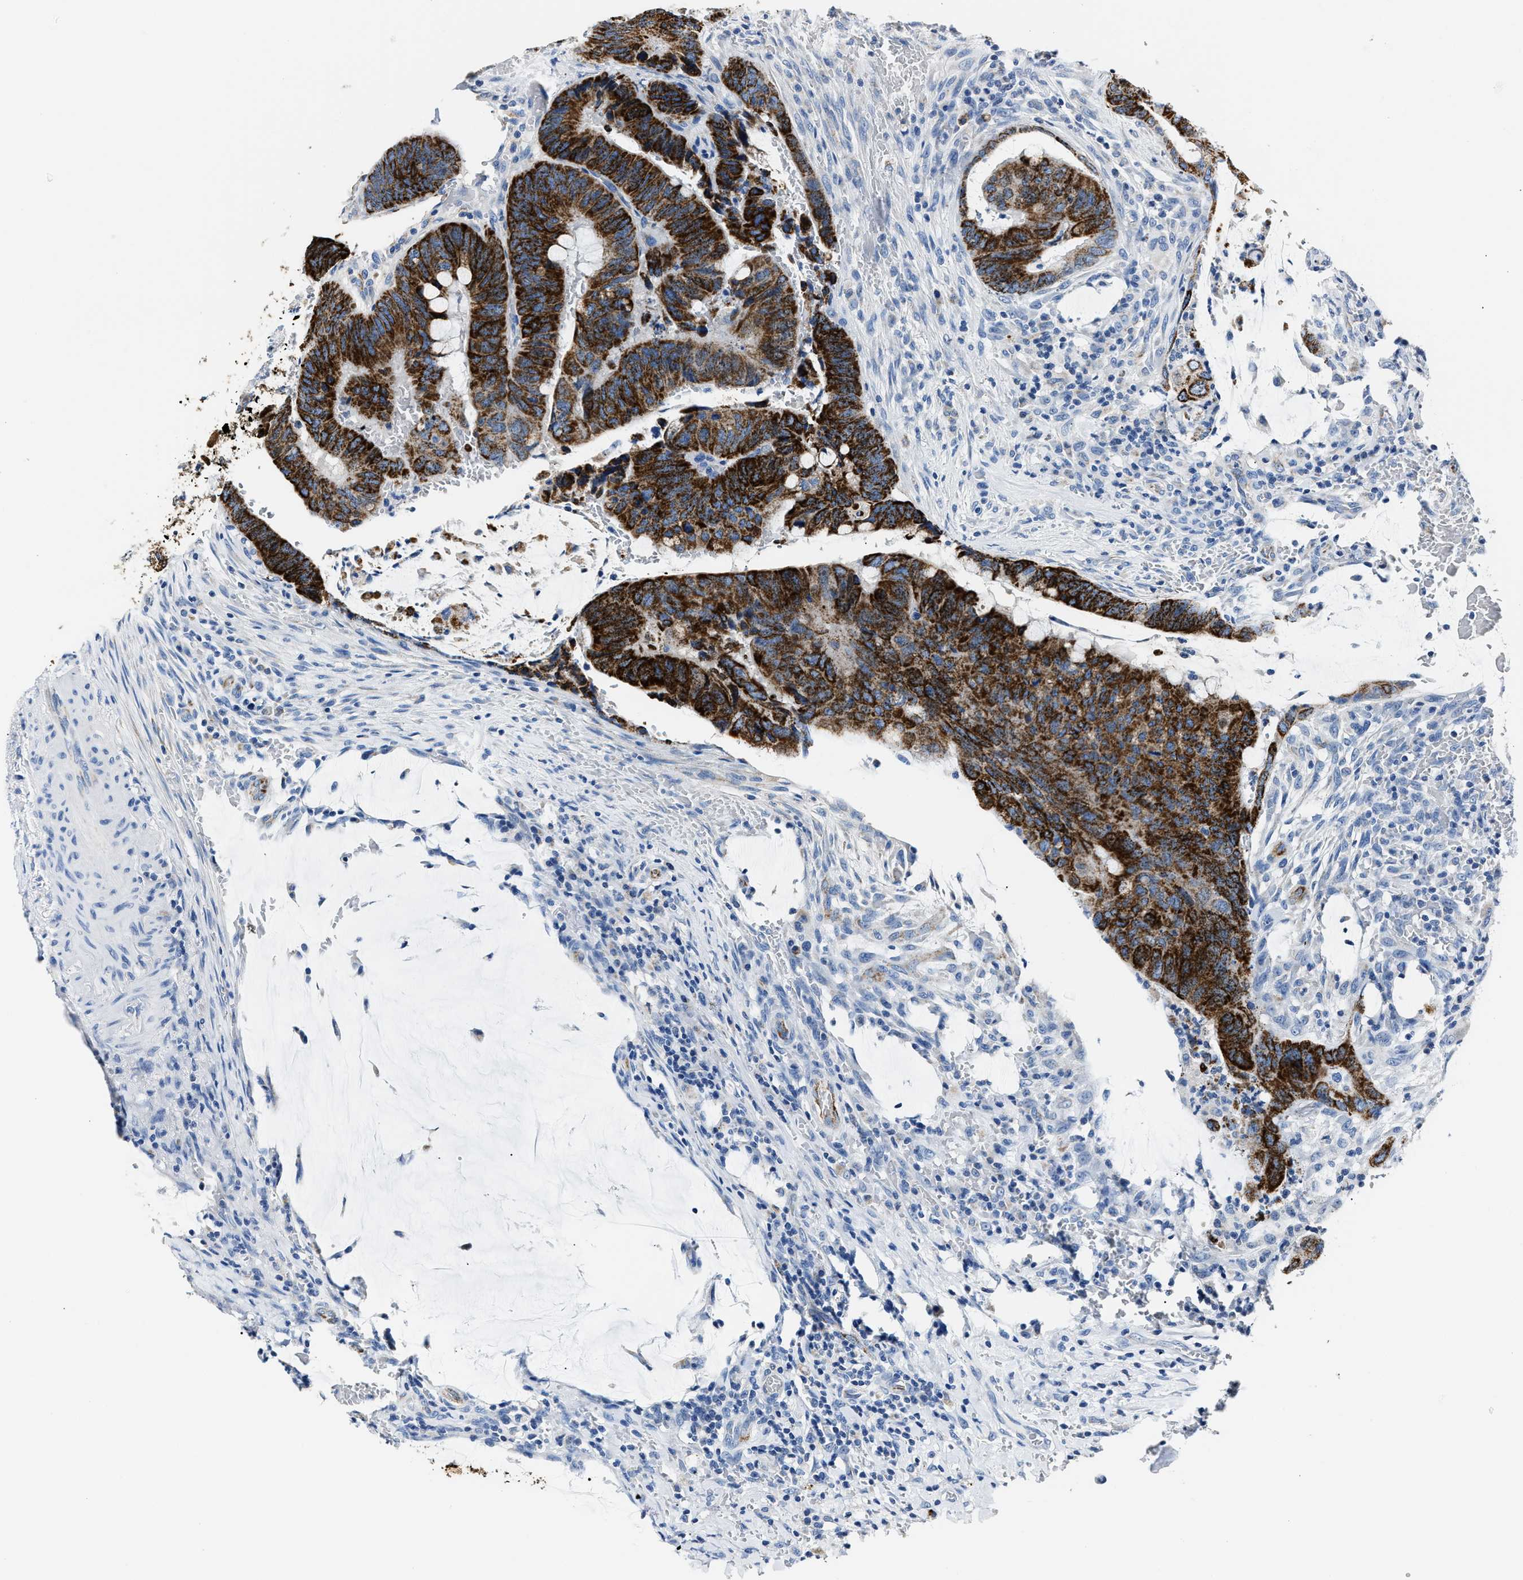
{"staining": {"intensity": "strong", "quantity": ">75%", "location": "cytoplasmic/membranous"}, "tissue": "colorectal cancer", "cell_type": "Tumor cells", "image_type": "cancer", "snomed": [{"axis": "morphology", "description": "Normal tissue, NOS"}, {"axis": "morphology", "description": "Adenocarcinoma, NOS"}, {"axis": "topography", "description": "Rectum"}, {"axis": "topography", "description": "Peripheral nerve tissue"}], "caption": "This image displays colorectal cancer stained with immunohistochemistry to label a protein in brown. The cytoplasmic/membranous of tumor cells show strong positivity for the protein. Nuclei are counter-stained blue.", "gene": "AMACR", "patient": {"sex": "male", "age": 92}}